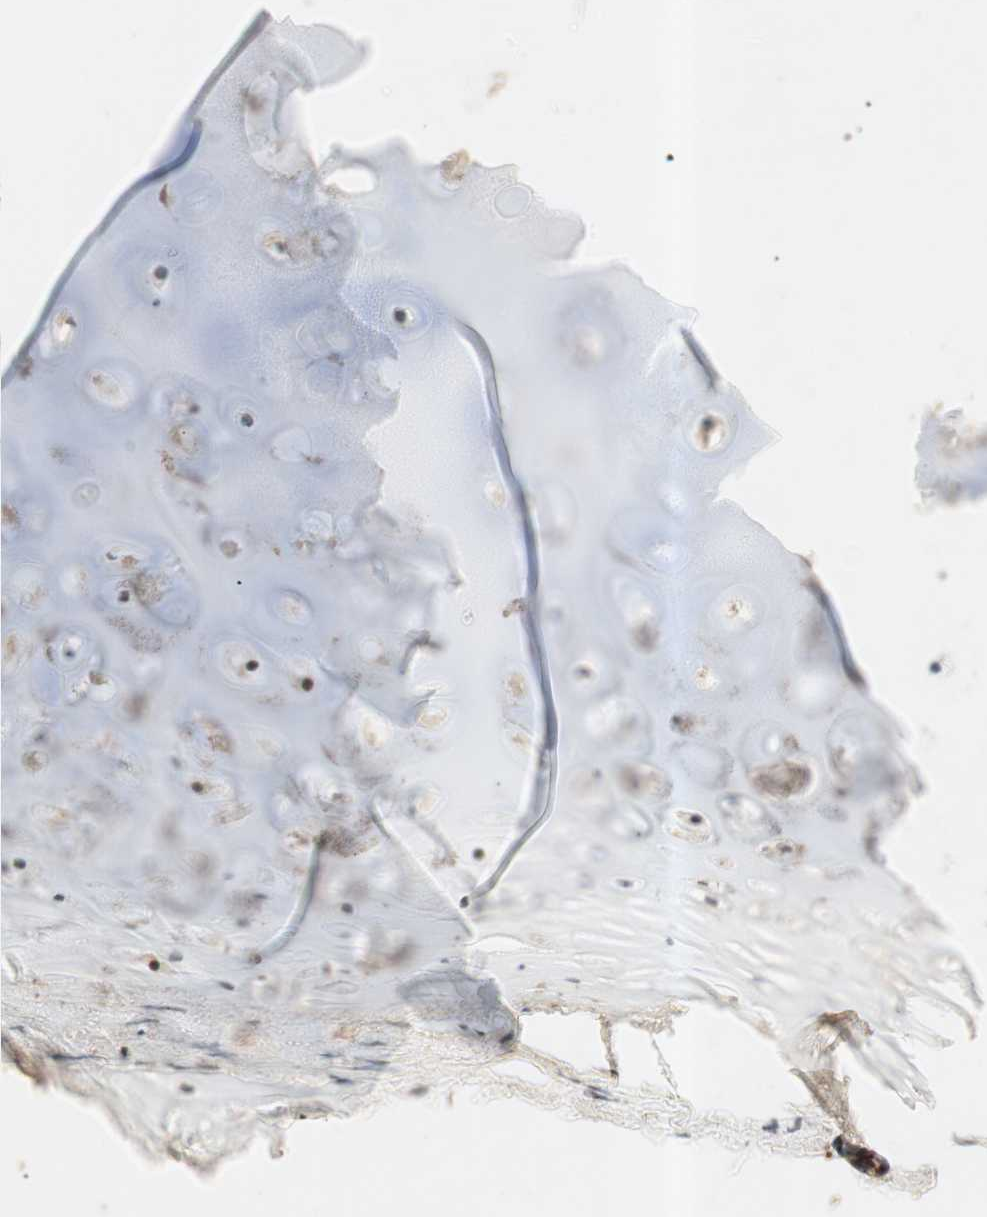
{"staining": {"intensity": "weak", "quantity": ">75%", "location": "cytoplasmic/membranous"}, "tissue": "adipose tissue", "cell_type": "Adipocytes", "image_type": "normal", "snomed": [{"axis": "morphology", "description": "Normal tissue, NOS"}, {"axis": "topography", "description": "Breast"}, {"axis": "topography", "description": "Adipose tissue"}], "caption": "There is low levels of weak cytoplasmic/membranous expression in adipocytes of normal adipose tissue, as demonstrated by immunohistochemical staining (brown color).", "gene": "NFRKB", "patient": {"sex": "female", "age": 25}}